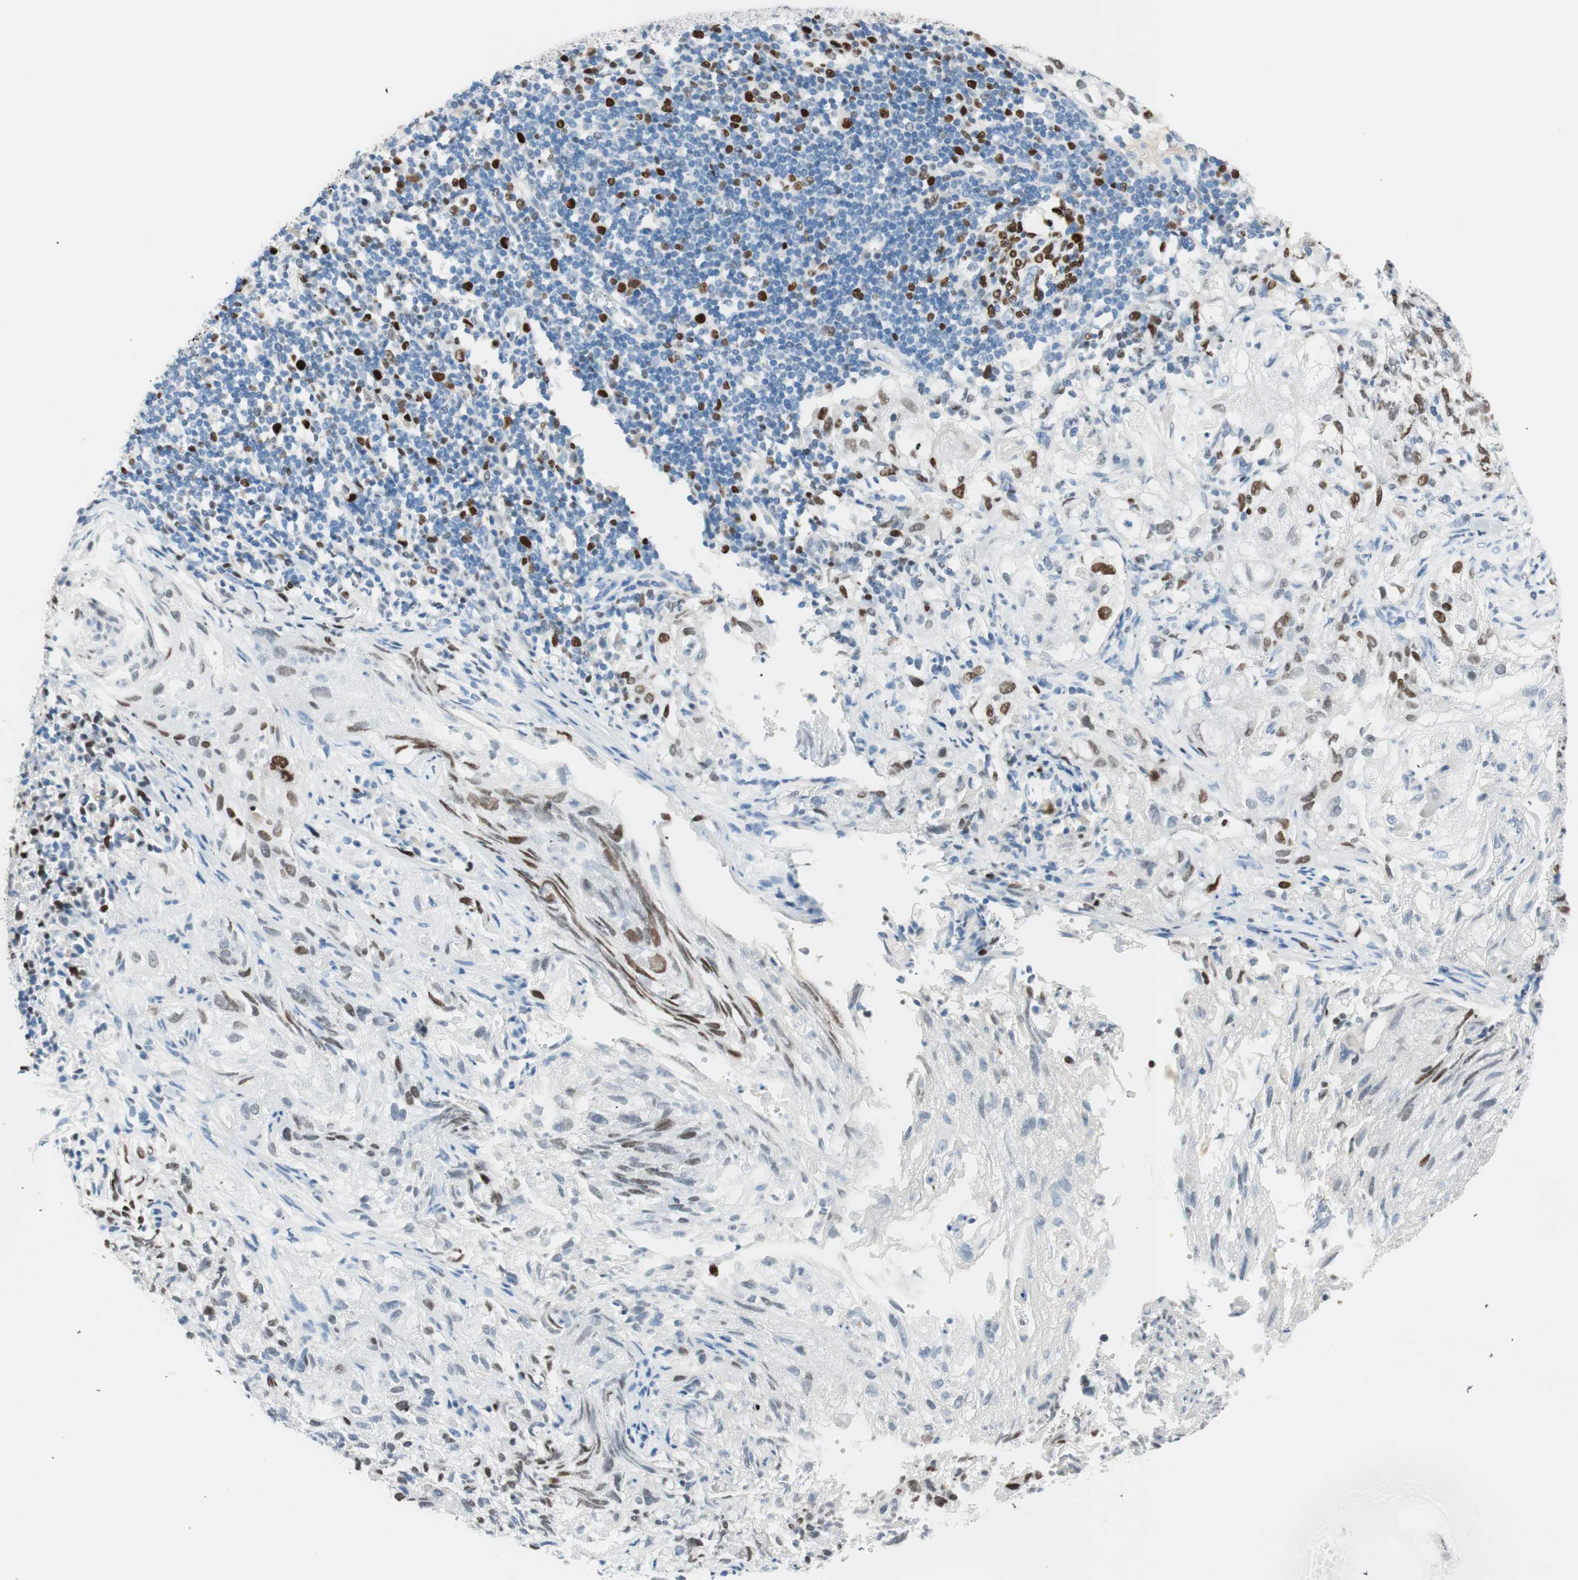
{"staining": {"intensity": "moderate", "quantity": "25%-75%", "location": "nuclear"}, "tissue": "lung cancer", "cell_type": "Tumor cells", "image_type": "cancer", "snomed": [{"axis": "morphology", "description": "Inflammation, NOS"}, {"axis": "morphology", "description": "Squamous cell carcinoma, NOS"}, {"axis": "topography", "description": "Lymph node"}, {"axis": "topography", "description": "Soft tissue"}, {"axis": "topography", "description": "Lung"}], "caption": "A high-resolution photomicrograph shows immunohistochemistry (IHC) staining of lung cancer, which demonstrates moderate nuclear expression in approximately 25%-75% of tumor cells.", "gene": "EZH2", "patient": {"sex": "male", "age": 66}}